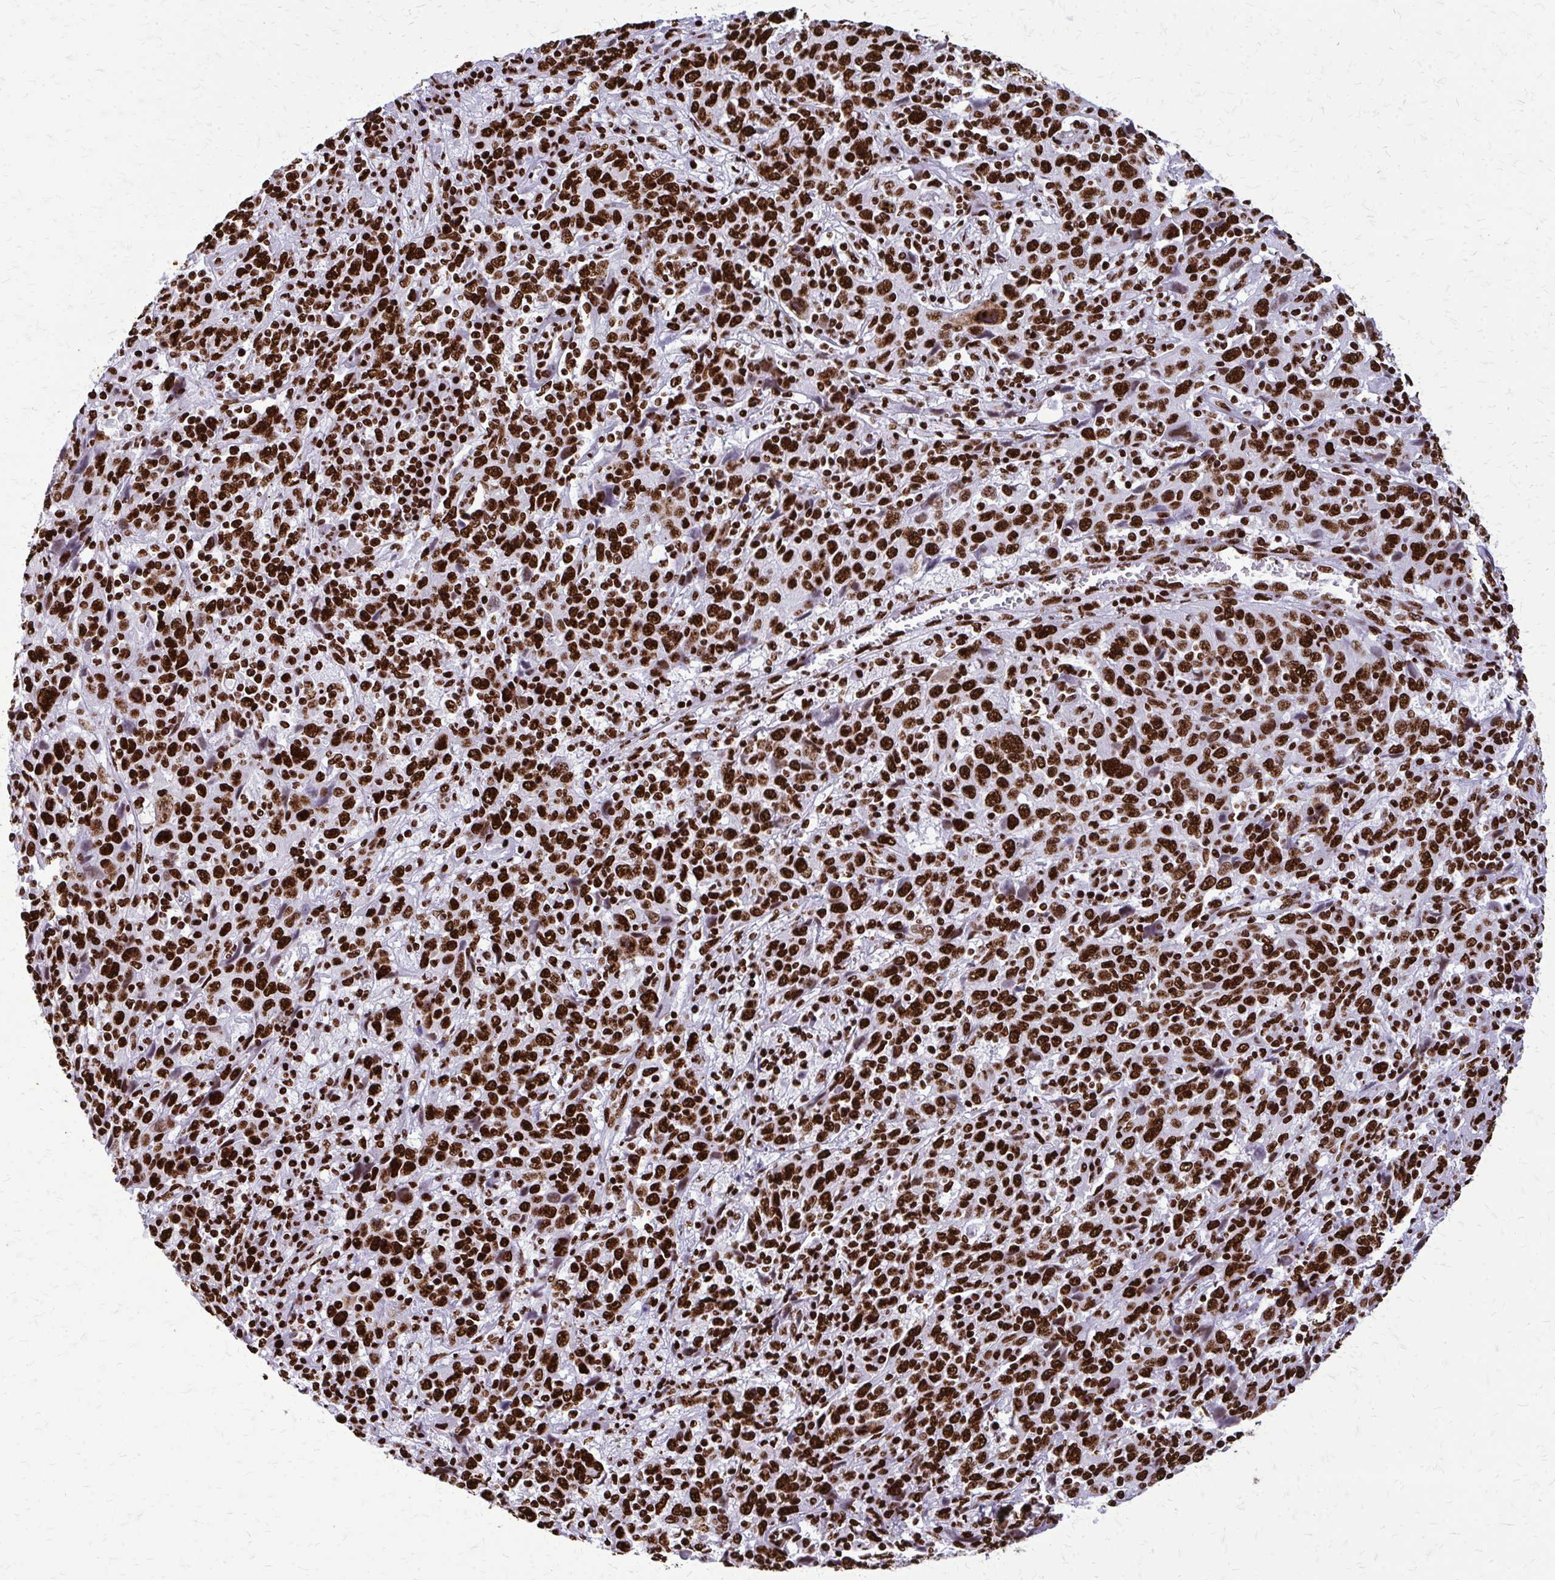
{"staining": {"intensity": "strong", "quantity": ">75%", "location": "nuclear"}, "tissue": "cervical cancer", "cell_type": "Tumor cells", "image_type": "cancer", "snomed": [{"axis": "morphology", "description": "Squamous cell carcinoma, NOS"}, {"axis": "topography", "description": "Cervix"}], "caption": "Immunohistochemical staining of human cervical cancer (squamous cell carcinoma) exhibits high levels of strong nuclear expression in approximately >75% of tumor cells. (DAB IHC with brightfield microscopy, high magnification).", "gene": "SFPQ", "patient": {"sex": "female", "age": 46}}